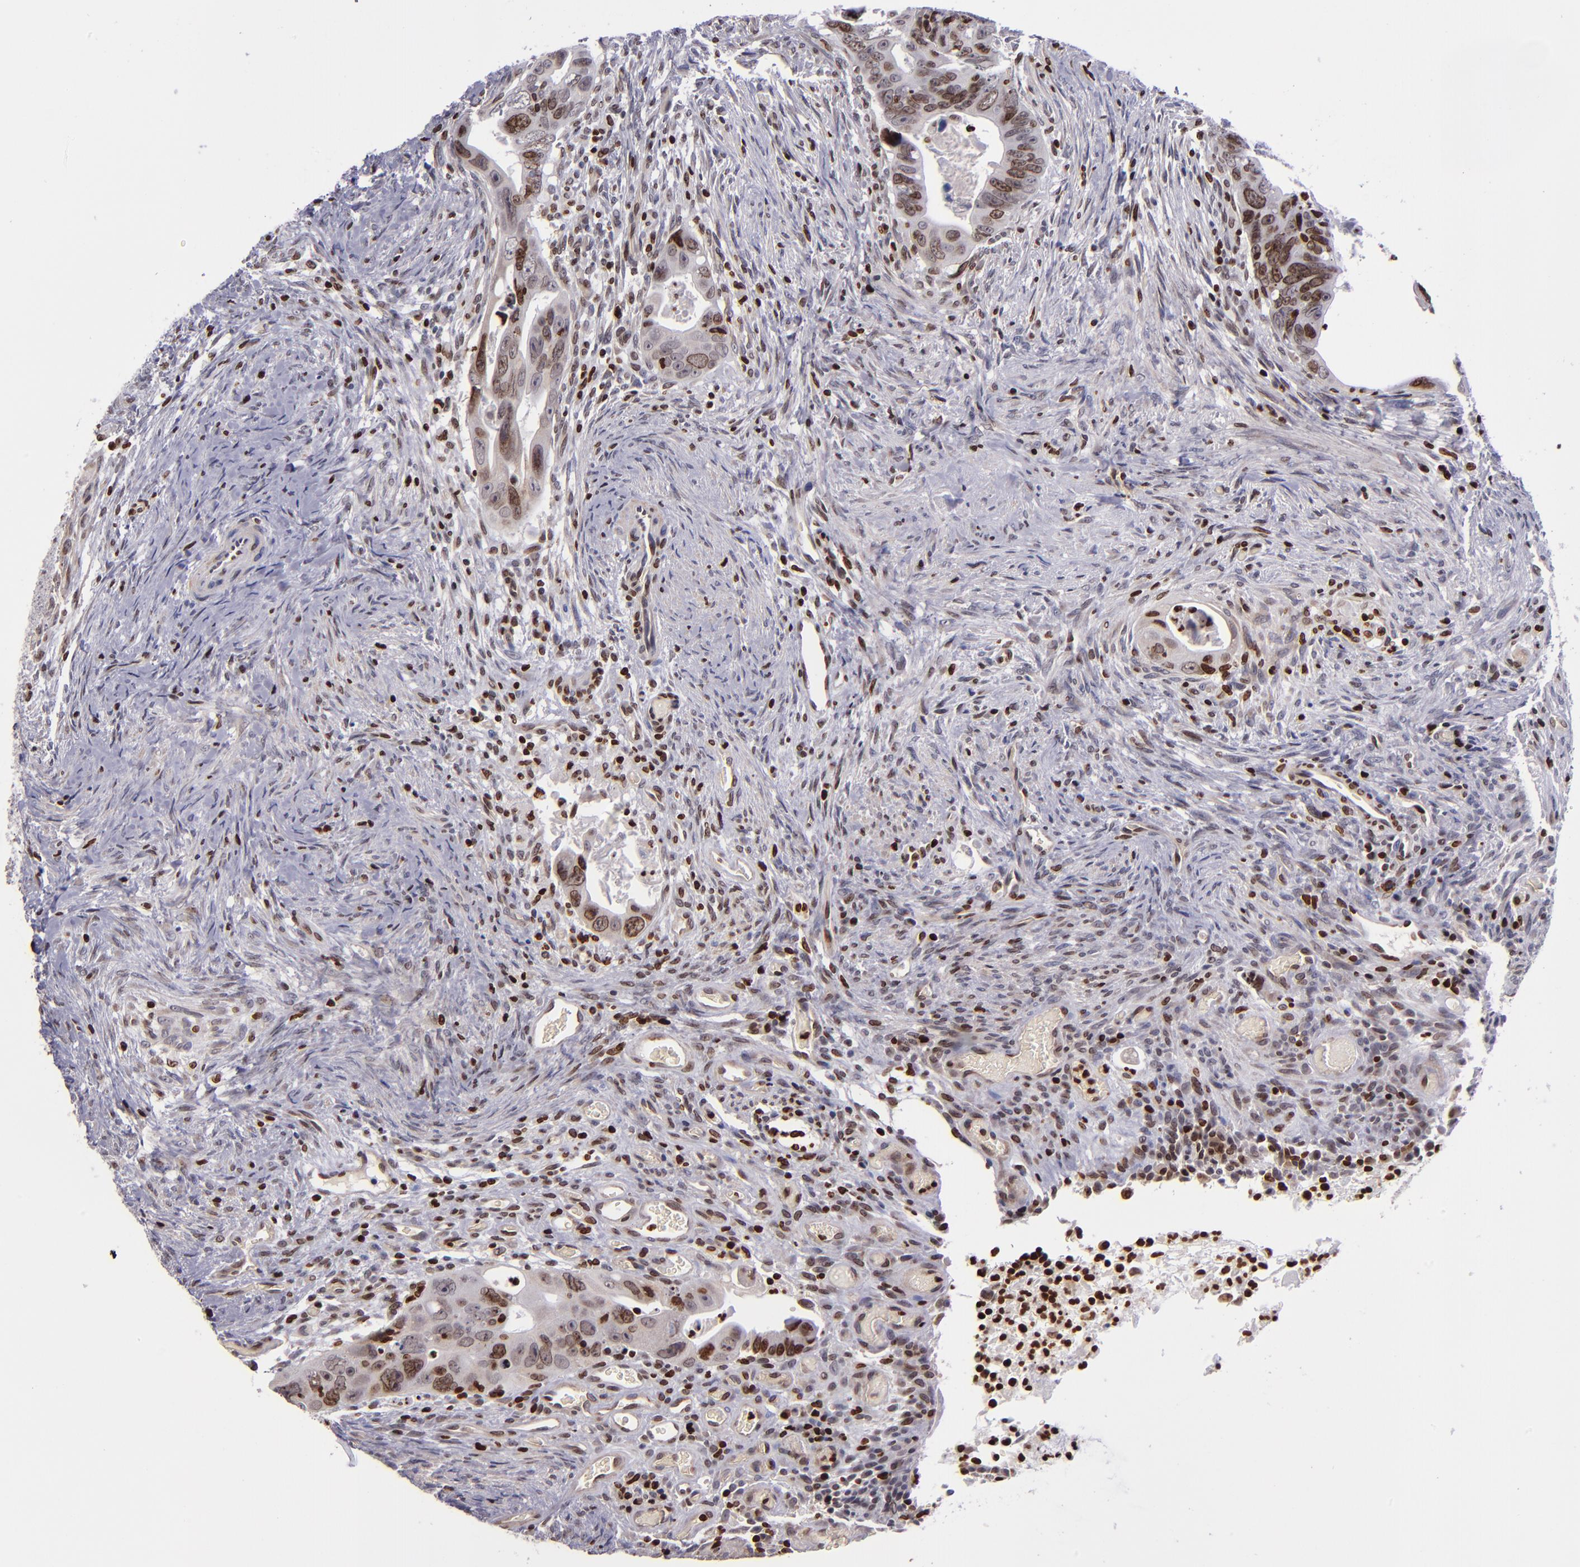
{"staining": {"intensity": "moderate", "quantity": ">75%", "location": "nuclear"}, "tissue": "colorectal cancer", "cell_type": "Tumor cells", "image_type": "cancer", "snomed": [{"axis": "morphology", "description": "Adenocarcinoma, NOS"}, {"axis": "topography", "description": "Rectum"}], "caption": "Immunohistochemistry (DAB) staining of human colorectal cancer (adenocarcinoma) reveals moderate nuclear protein positivity in about >75% of tumor cells.", "gene": "CDKL5", "patient": {"sex": "male", "age": 53}}